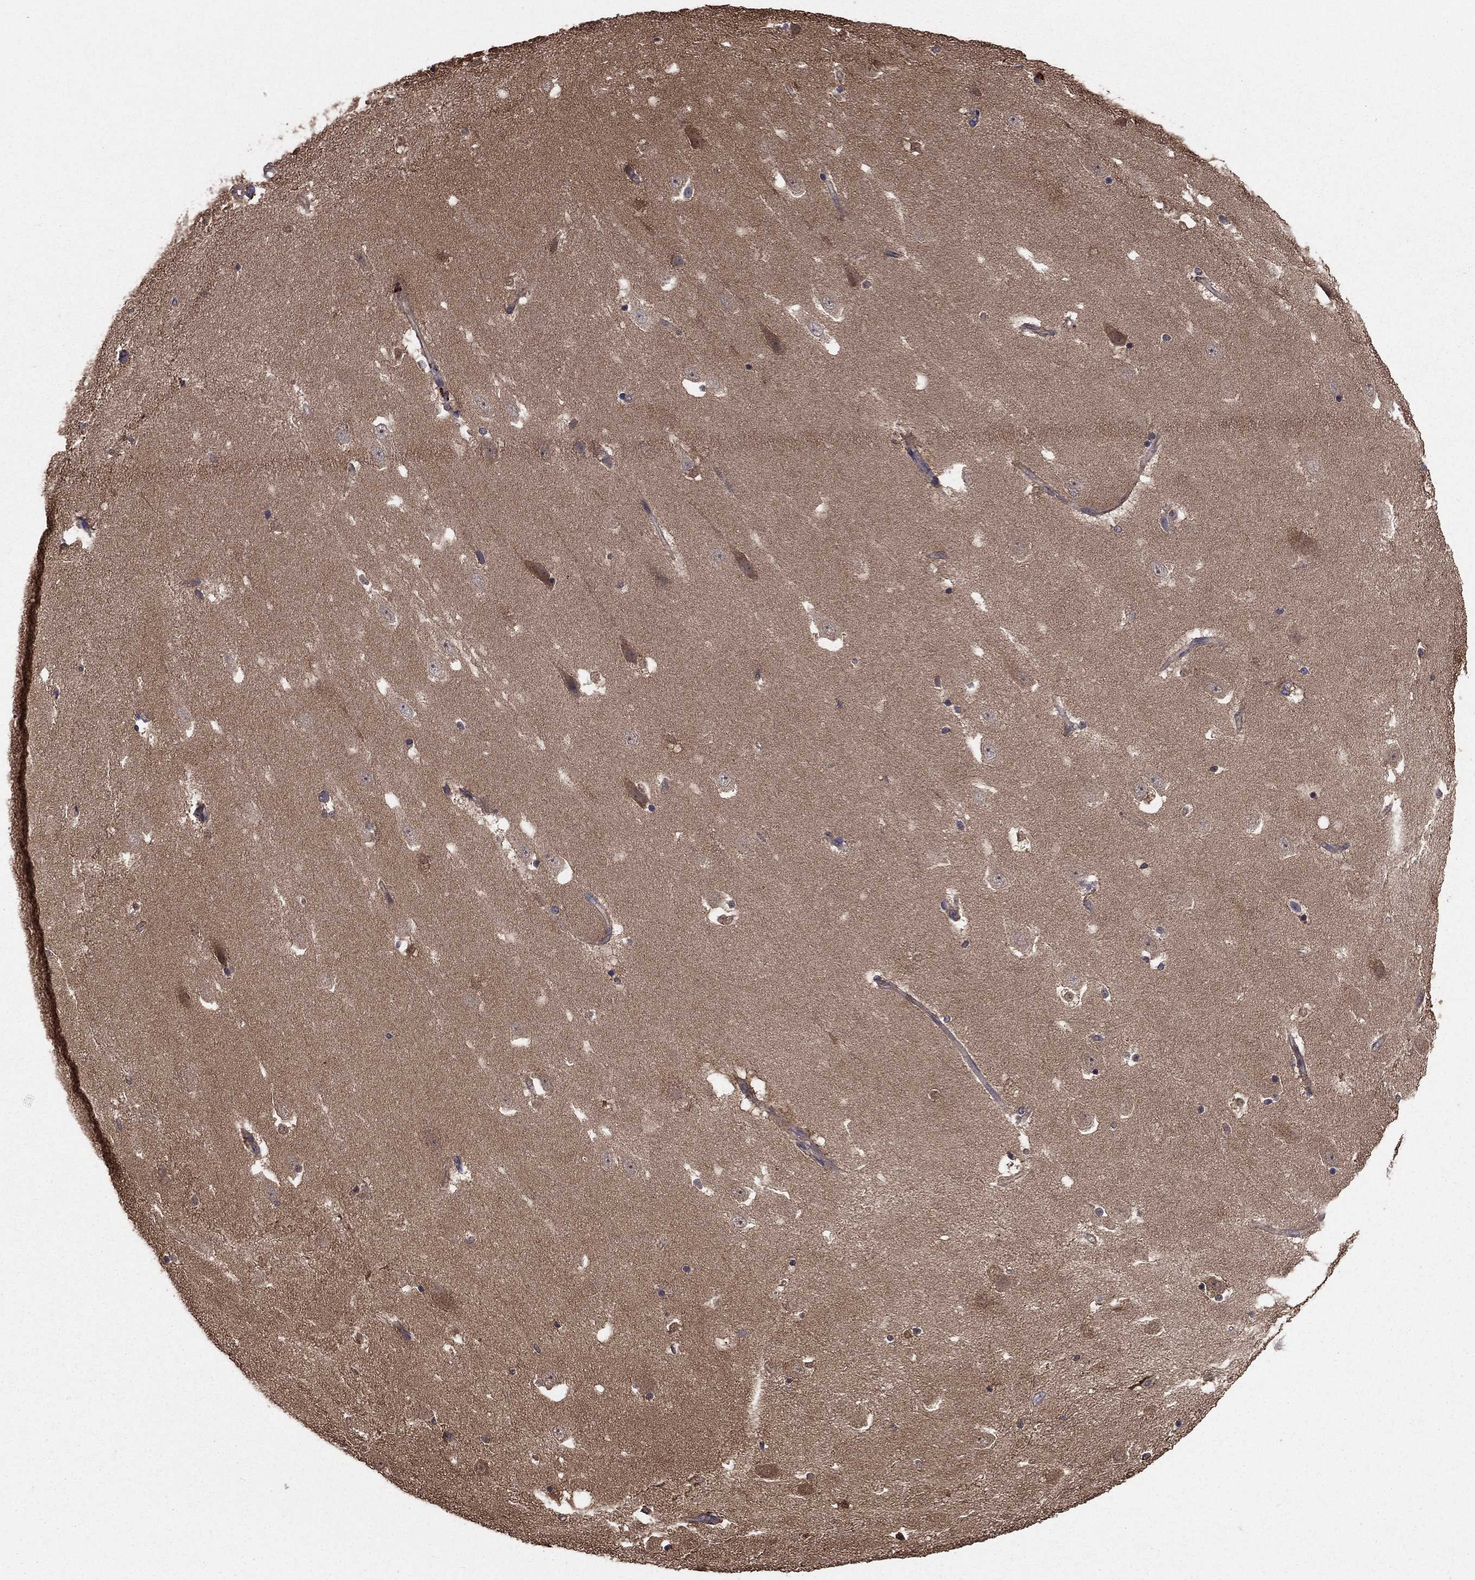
{"staining": {"intensity": "moderate", "quantity": "<25%", "location": "cytoplasmic/membranous"}, "tissue": "hippocampus", "cell_type": "Glial cells", "image_type": "normal", "snomed": [{"axis": "morphology", "description": "Normal tissue, NOS"}, {"axis": "topography", "description": "Hippocampus"}], "caption": "Immunohistochemistry (IHC) (DAB (3,3'-diaminobenzidine)) staining of benign human hippocampus exhibits moderate cytoplasmic/membranous protein staining in approximately <25% of glial cells.", "gene": "BABAM2", "patient": {"sex": "male", "age": 49}}